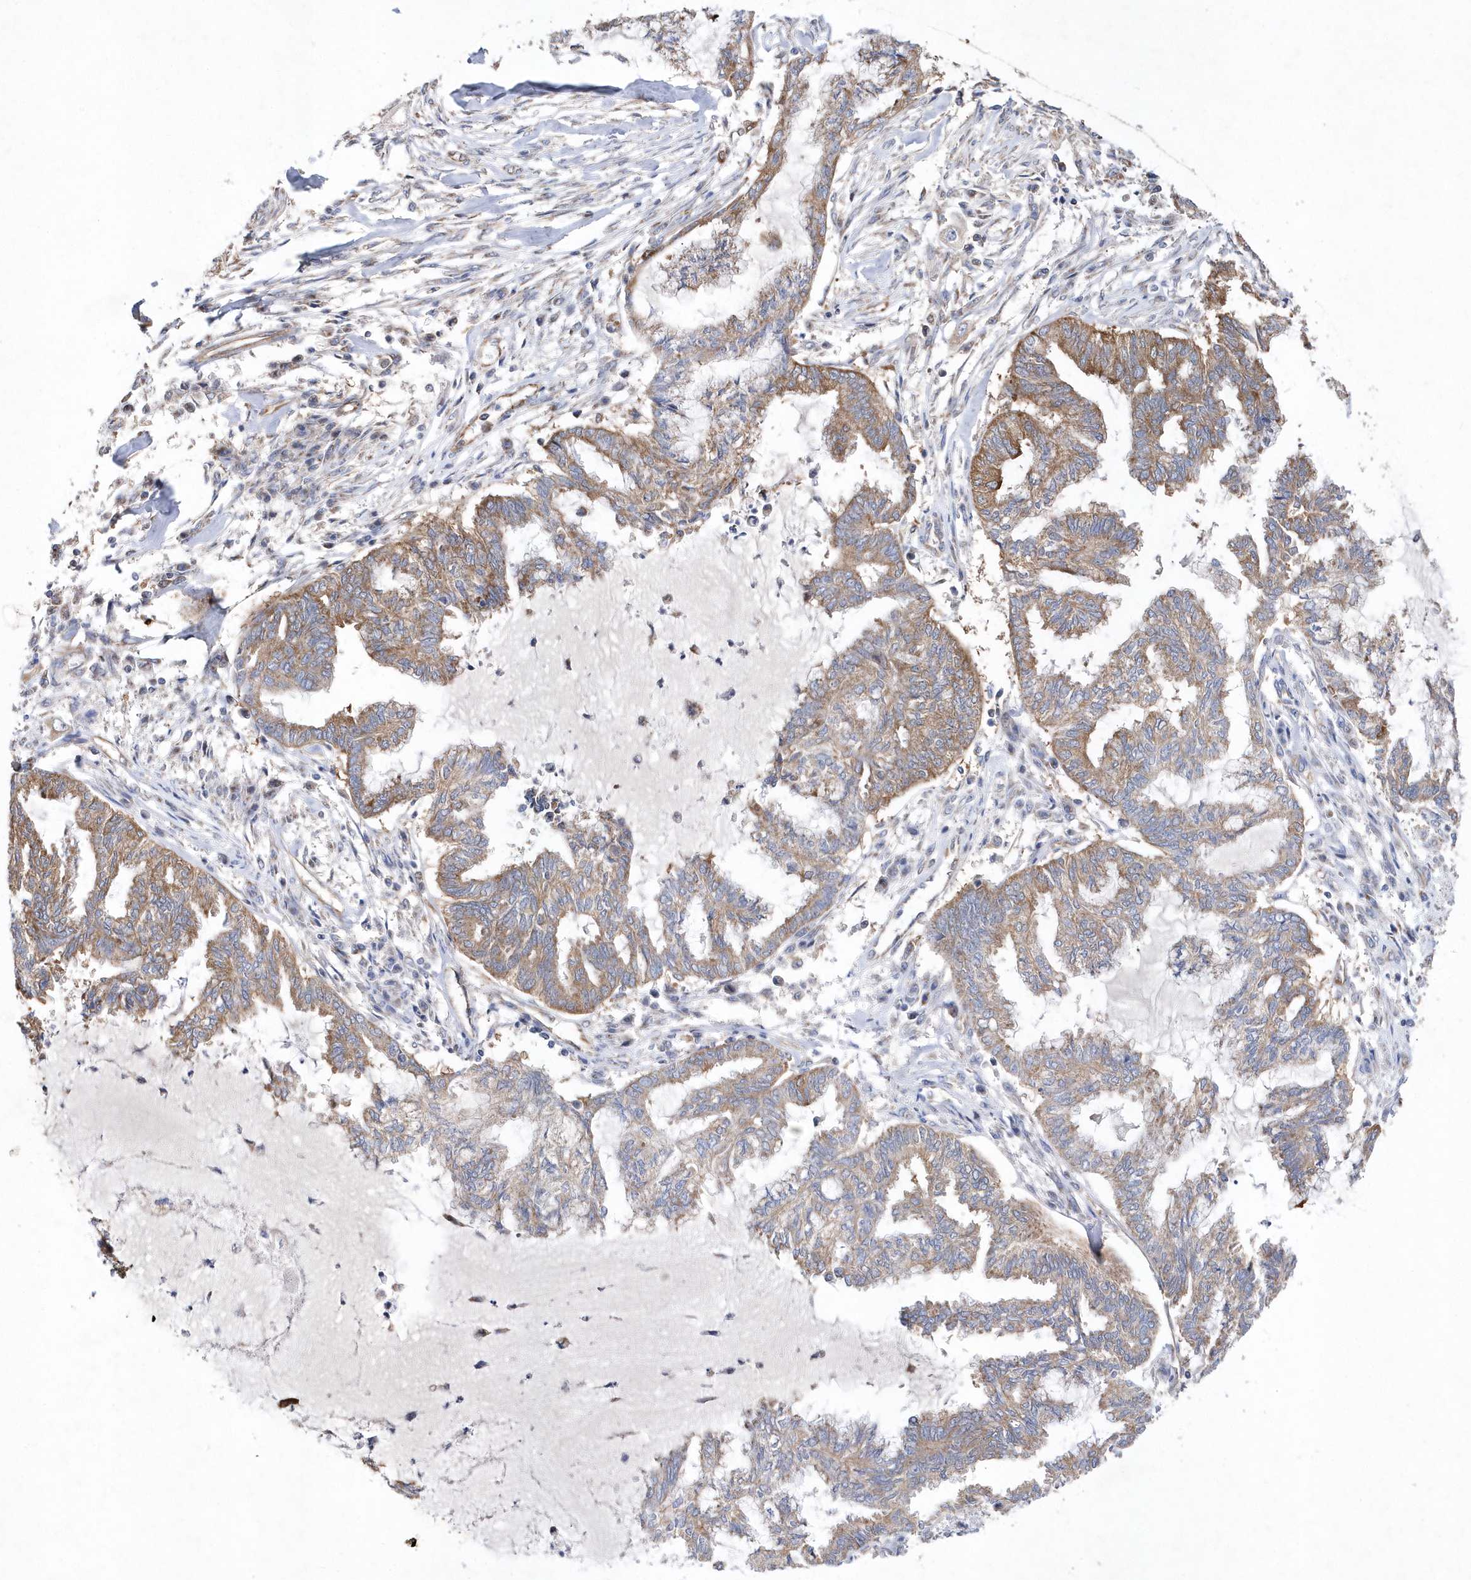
{"staining": {"intensity": "moderate", "quantity": ">75%", "location": "cytoplasmic/membranous"}, "tissue": "endometrial cancer", "cell_type": "Tumor cells", "image_type": "cancer", "snomed": [{"axis": "morphology", "description": "Adenocarcinoma, NOS"}, {"axis": "topography", "description": "Endometrium"}], "caption": "Endometrial cancer was stained to show a protein in brown. There is medium levels of moderate cytoplasmic/membranous expression in approximately >75% of tumor cells.", "gene": "JKAMP", "patient": {"sex": "female", "age": 86}}